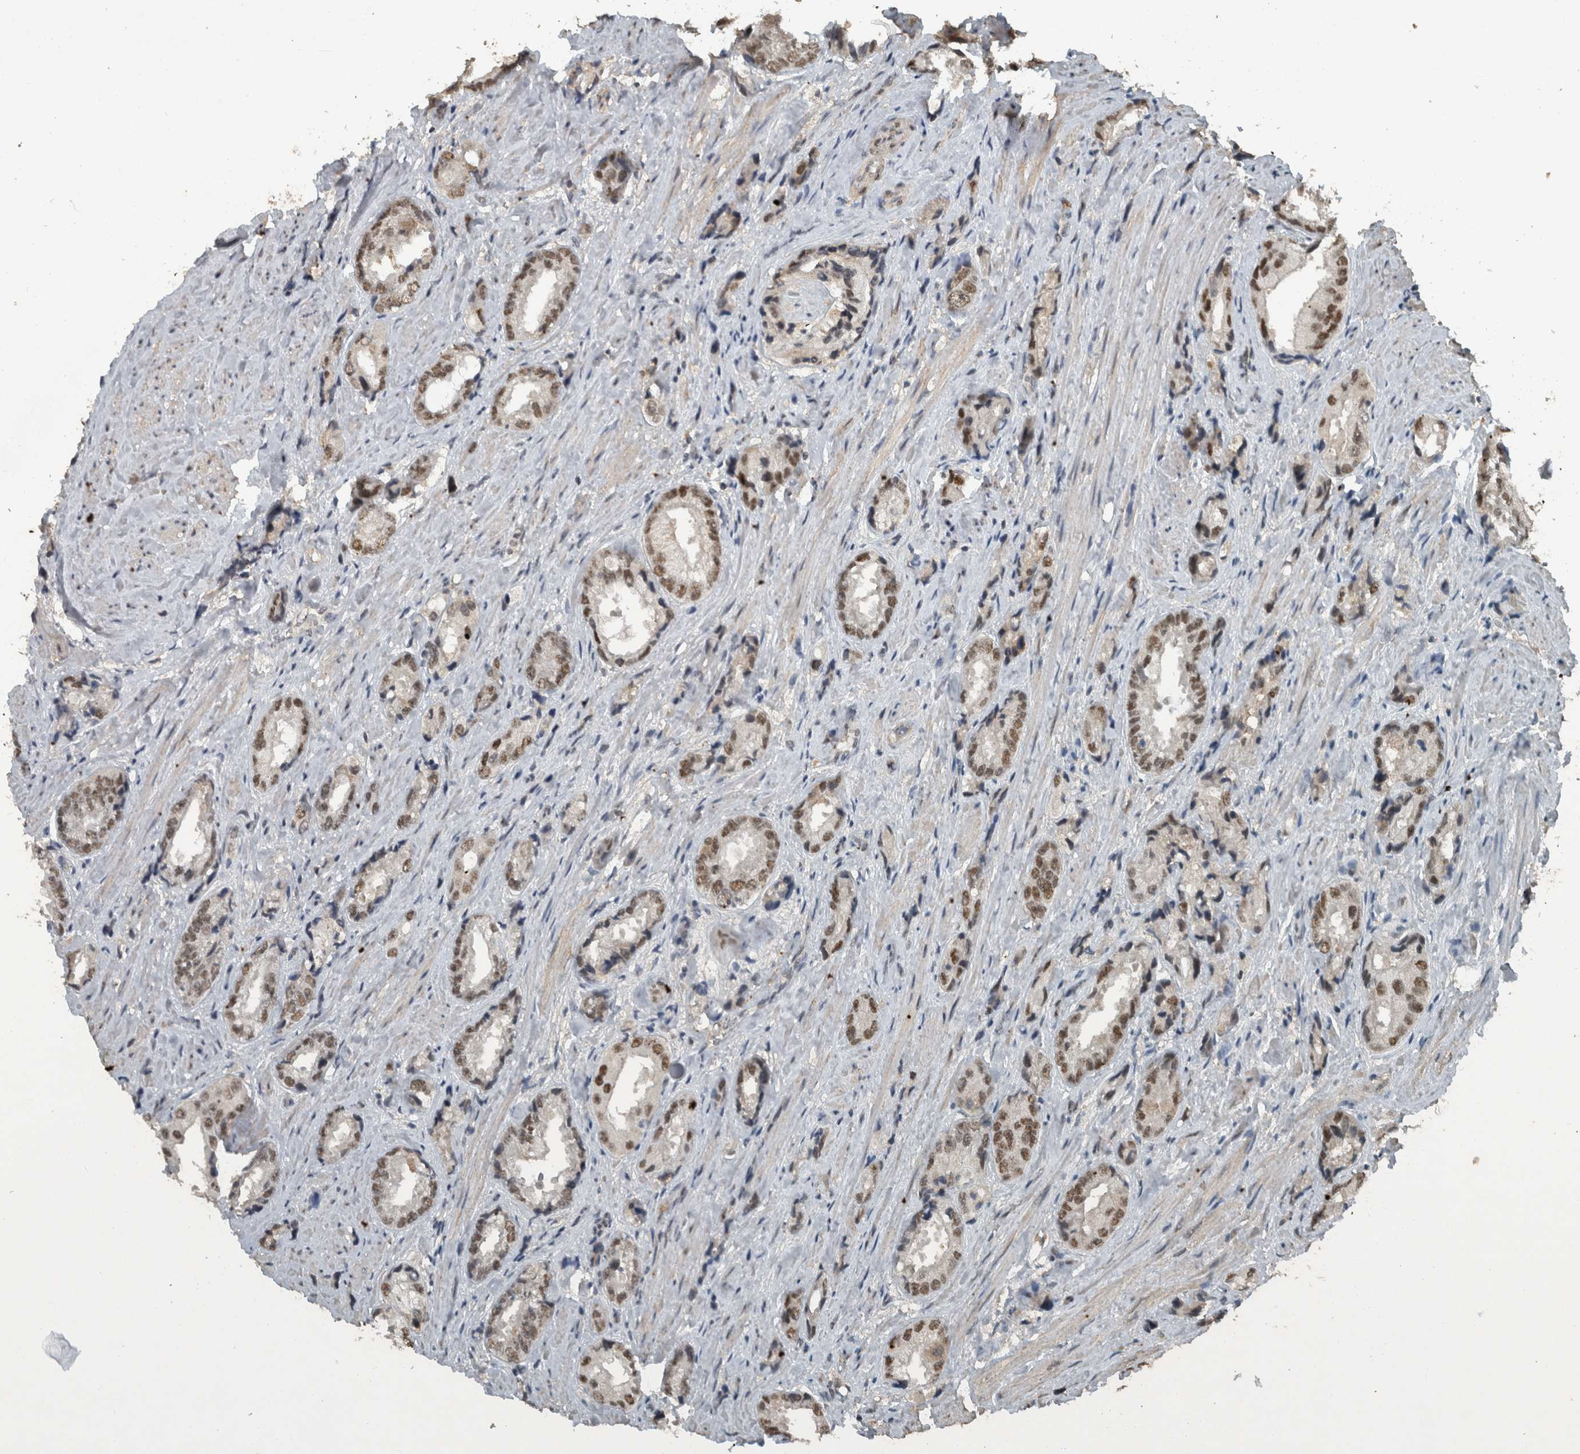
{"staining": {"intensity": "moderate", "quantity": ">75%", "location": "nuclear"}, "tissue": "prostate cancer", "cell_type": "Tumor cells", "image_type": "cancer", "snomed": [{"axis": "morphology", "description": "Adenocarcinoma, High grade"}, {"axis": "topography", "description": "Prostate"}], "caption": "Approximately >75% of tumor cells in prostate adenocarcinoma (high-grade) display moderate nuclear protein positivity as visualized by brown immunohistochemical staining.", "gene": "ZNF24", "patient": {"sex": "male", "age": 61}}